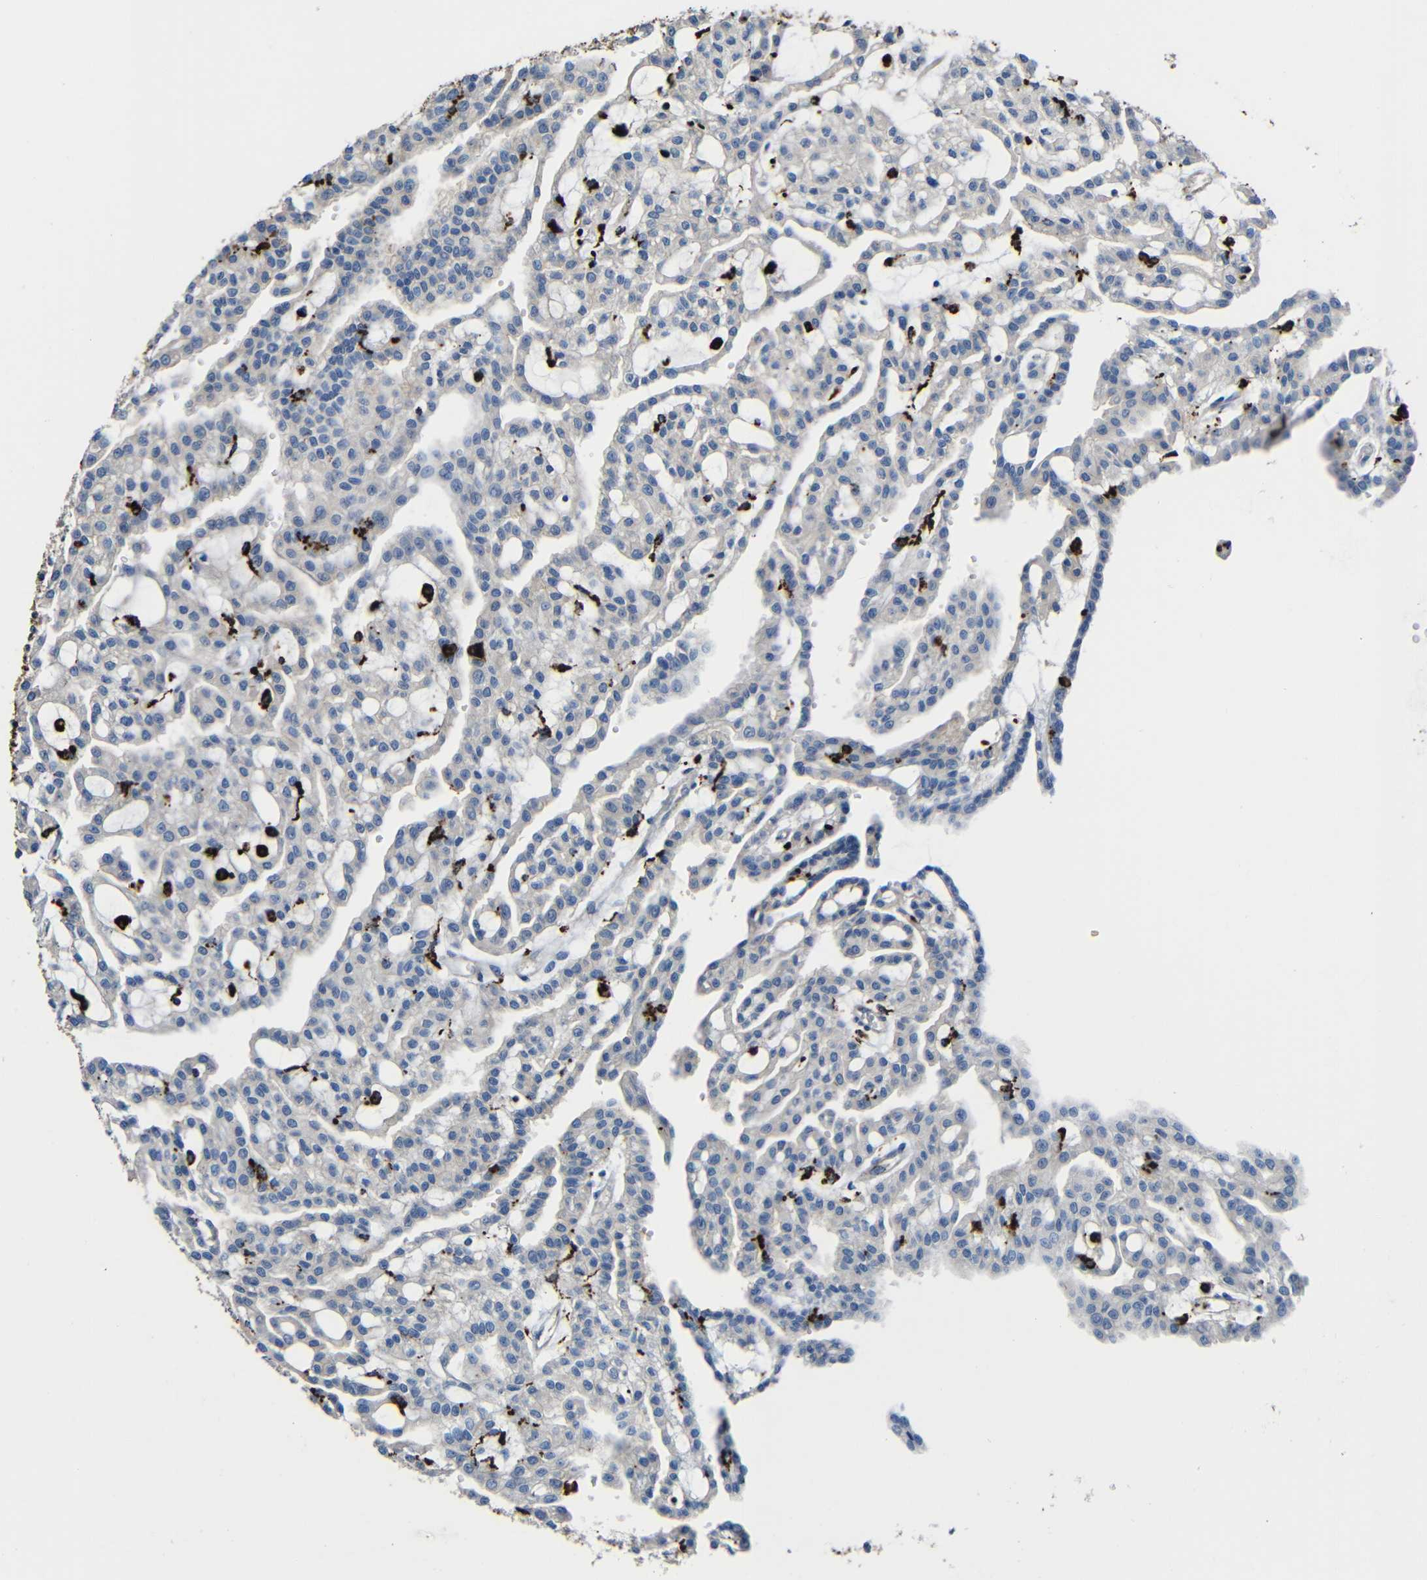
{"staining": {"intensity": "negative", "quantity": "none", "location": "none"}, "tissue": "renal cancer", "cell_type": "Tumor cells", "image_type": "cancer", "snomed": [{"axis": "morphology", "description": "Adenocarcinoma, NOS"}, {"axis": "topography", "description": "Kidney"}], "caption": "Immunohistochemistry micrograph of neoplastic tissue: adenocarcinoma (renal) stained with DAB (3,3'-diaminobenzidine) reveals no significant protein positivity in tumor cells.", "gene": "HLA-DMA", "patient": {"sex": "male", "age": 63}}